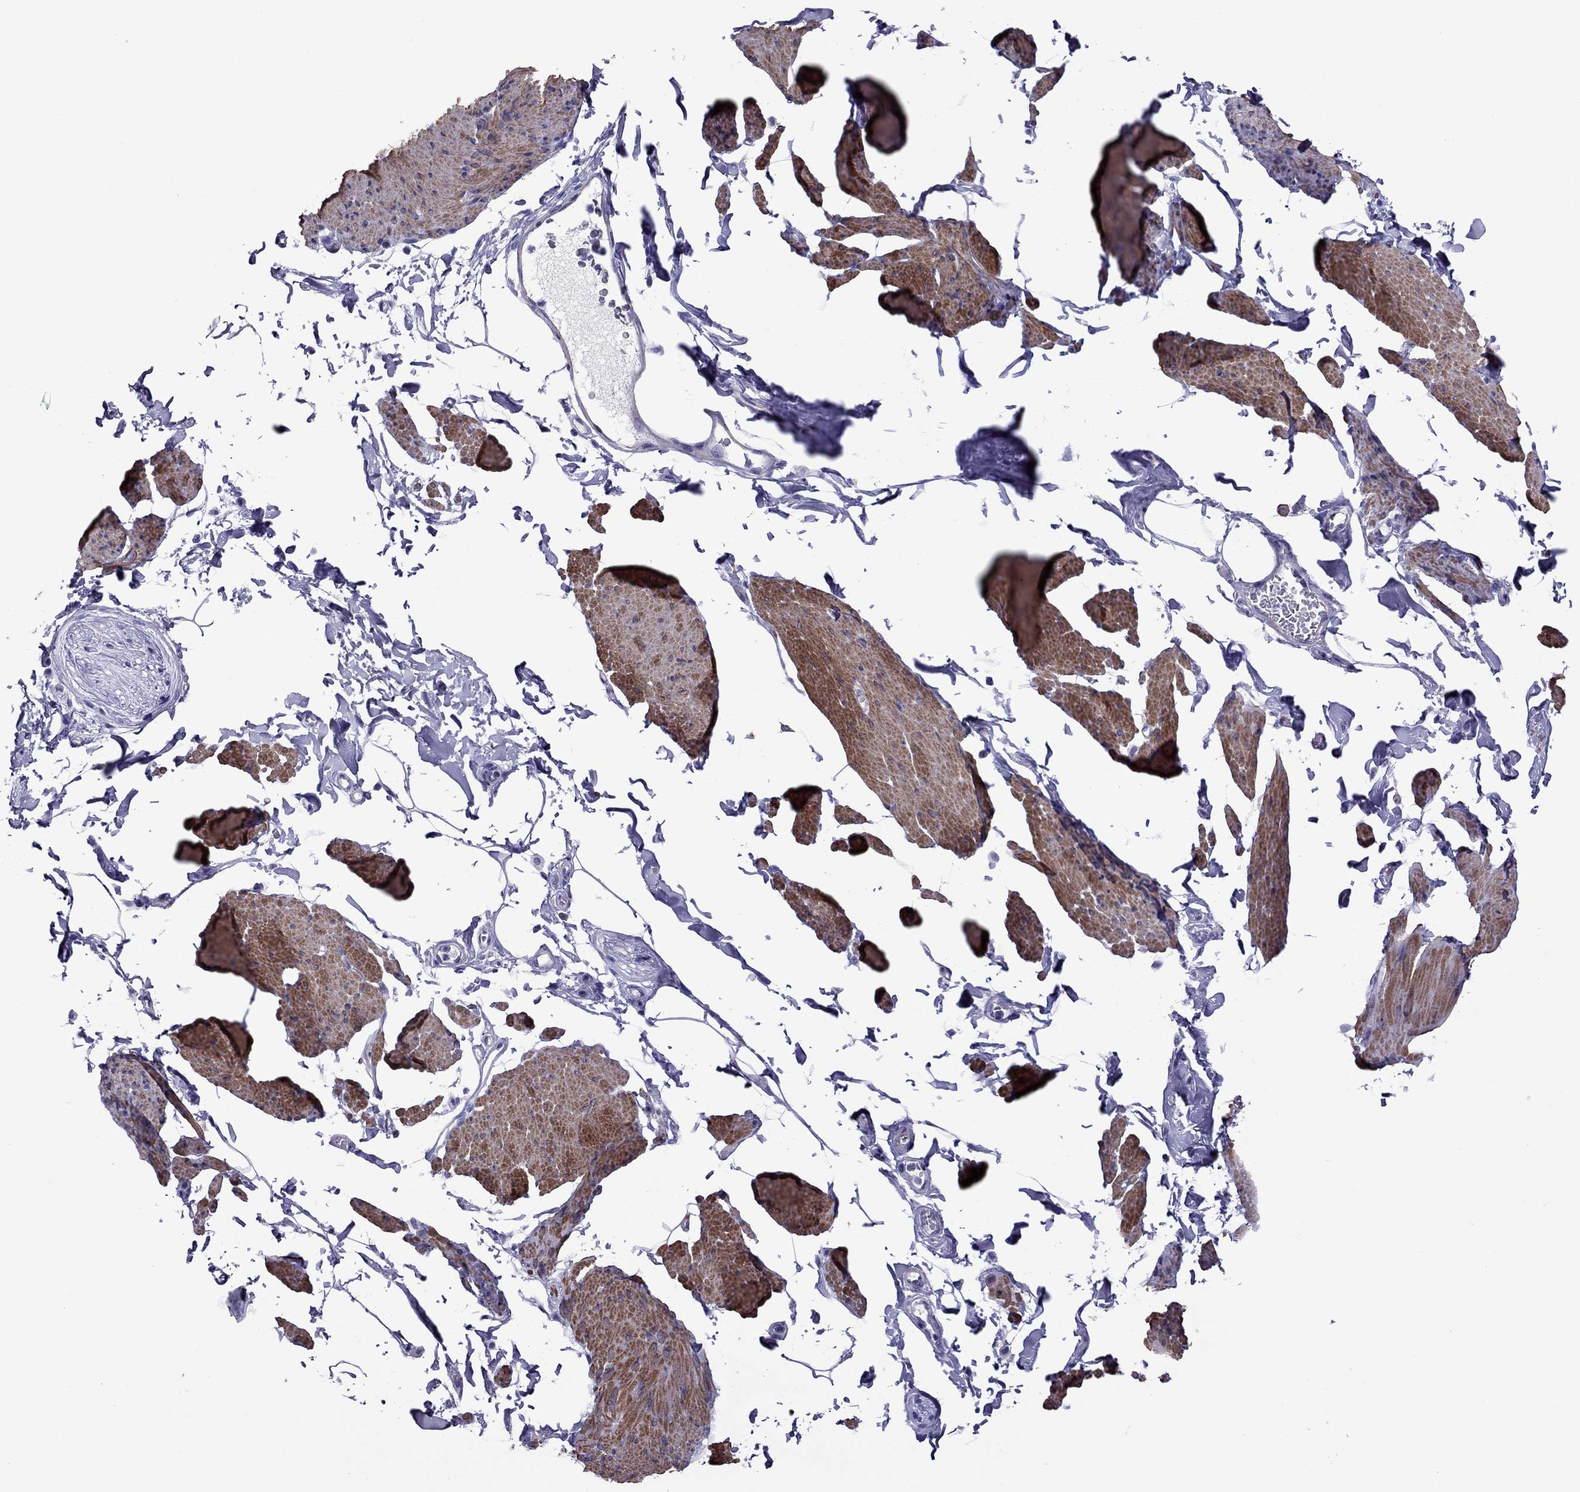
{"staining": {"intensity": "strong", "quantity": "25%-75%", "location": "cytoplasmic/membranous"}, "tissue": "smooth muscle", "cell_type": "Smooth muscle cells", "image_type": "normal", "snomed": [{"axis": "morphology", "description": "Normal tissue, NOS"}, {"axis": "topography", "description": "Adipose tissue"}, {"axis": "topography", "description": "Smooth muscle"}, {"axis": "topography", "description": "Peripheral nerve tissue"}], "caption": "IHC micrograph of benign human smooth muscle stained for a protein (brown), which demonstrates high levels of strong cytoplasmic/membranous expression in about 25%-75% of smooth muscle cells.", "gene": "CHRNA5", "patient": {"sex": "male", "age": 83}}